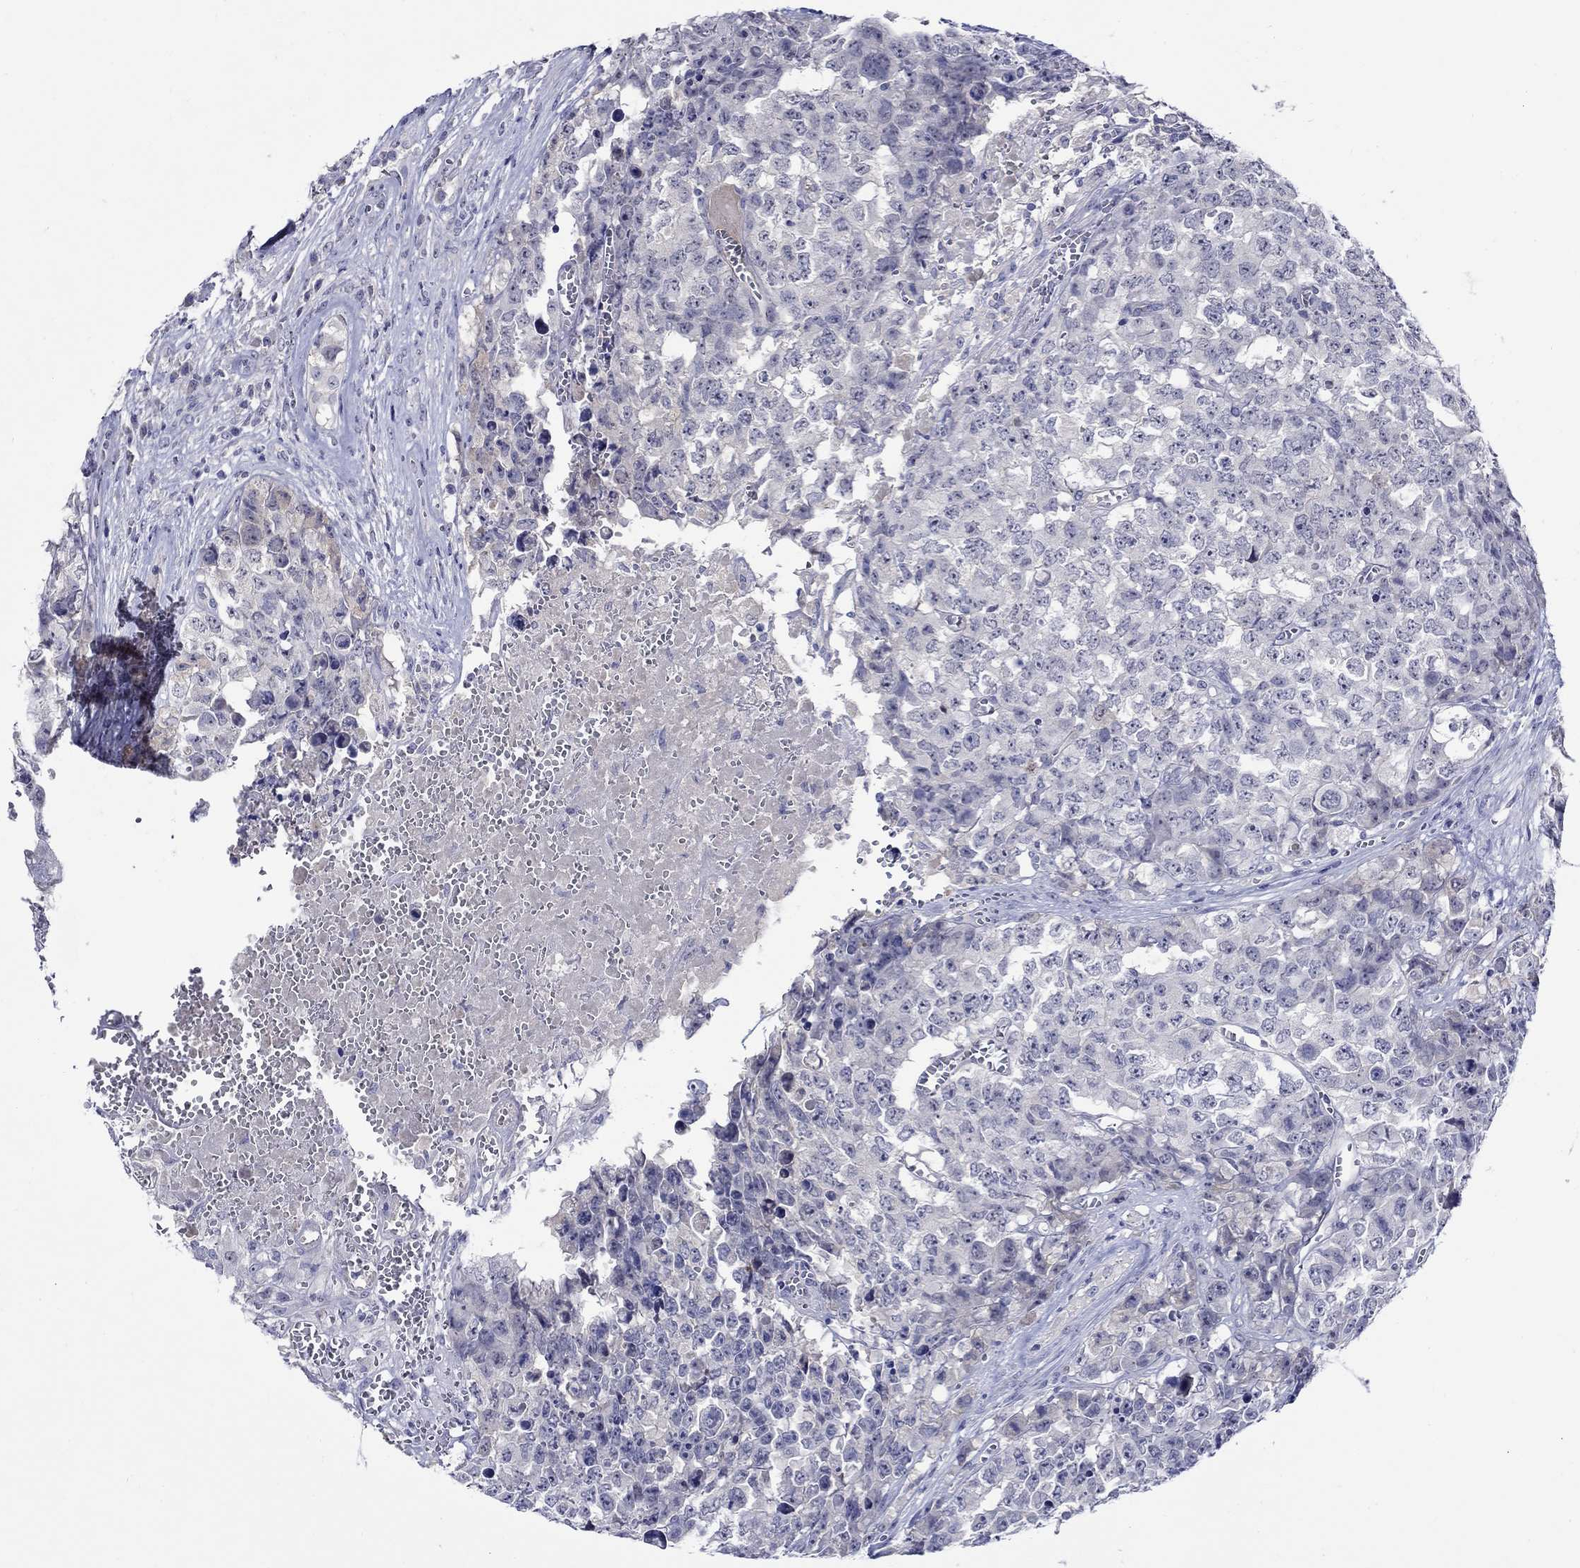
{"staining": {"intensity": "negative", "quantity": "none", "location": "none"}, "tissue": "testis cancer", "cell_type": "Tumor cells", "image_type": "cancer", "snomed": [{"axis": "morphology", "description": "Carcinoma, Embryonal, NOS"}, {"axis": "topography", "description": "Testis"}], "caption": "This is an IHC image of human testis embryonal carcinoma. There is no staining in tumor cells.", "gene": "SLC30A3", "patient": {"sex": "male", "age": 23}}